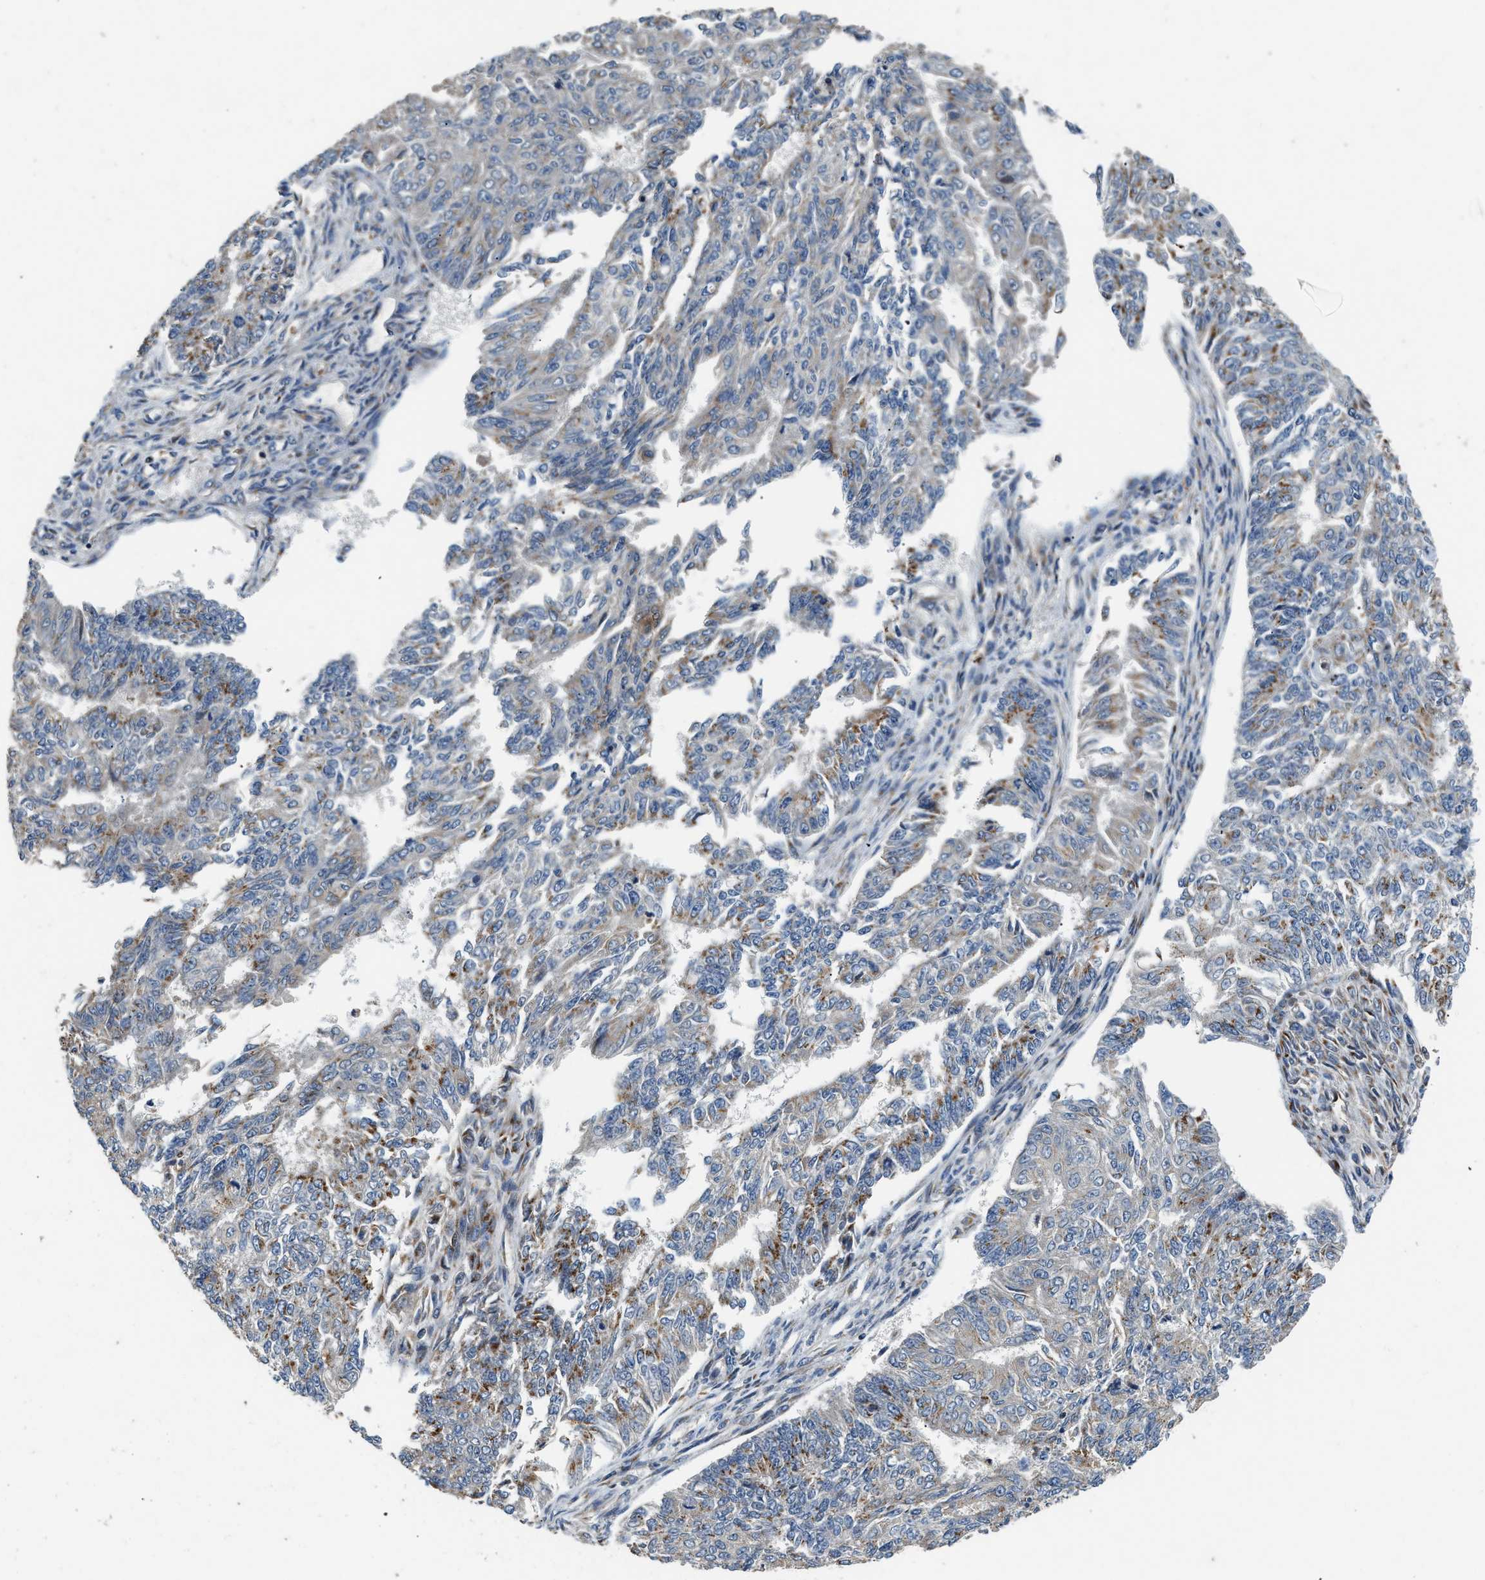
{"staining": {"intensity": "moderate", "quantity": "25%-75%", "location": "cytoplasmic/membranous"}, "tissue": "endometrial cancer", "cell_type": "Tumor cells", "image_type": "cancer", "snomed": [{"axis": "morphology", "description": "Adenocarcinoma, NOS"}, {"axis": "topography", "description": "Endometrium"}], "caption": "Human adenocarcinoma (endometrial) stained with a brown dye shows moderate cytoplasmic/membranous positive expression in approximately 25%-75% of tumor cells.", "gene": "FUT8", "patient": {"sex": "female", "age": 32}}